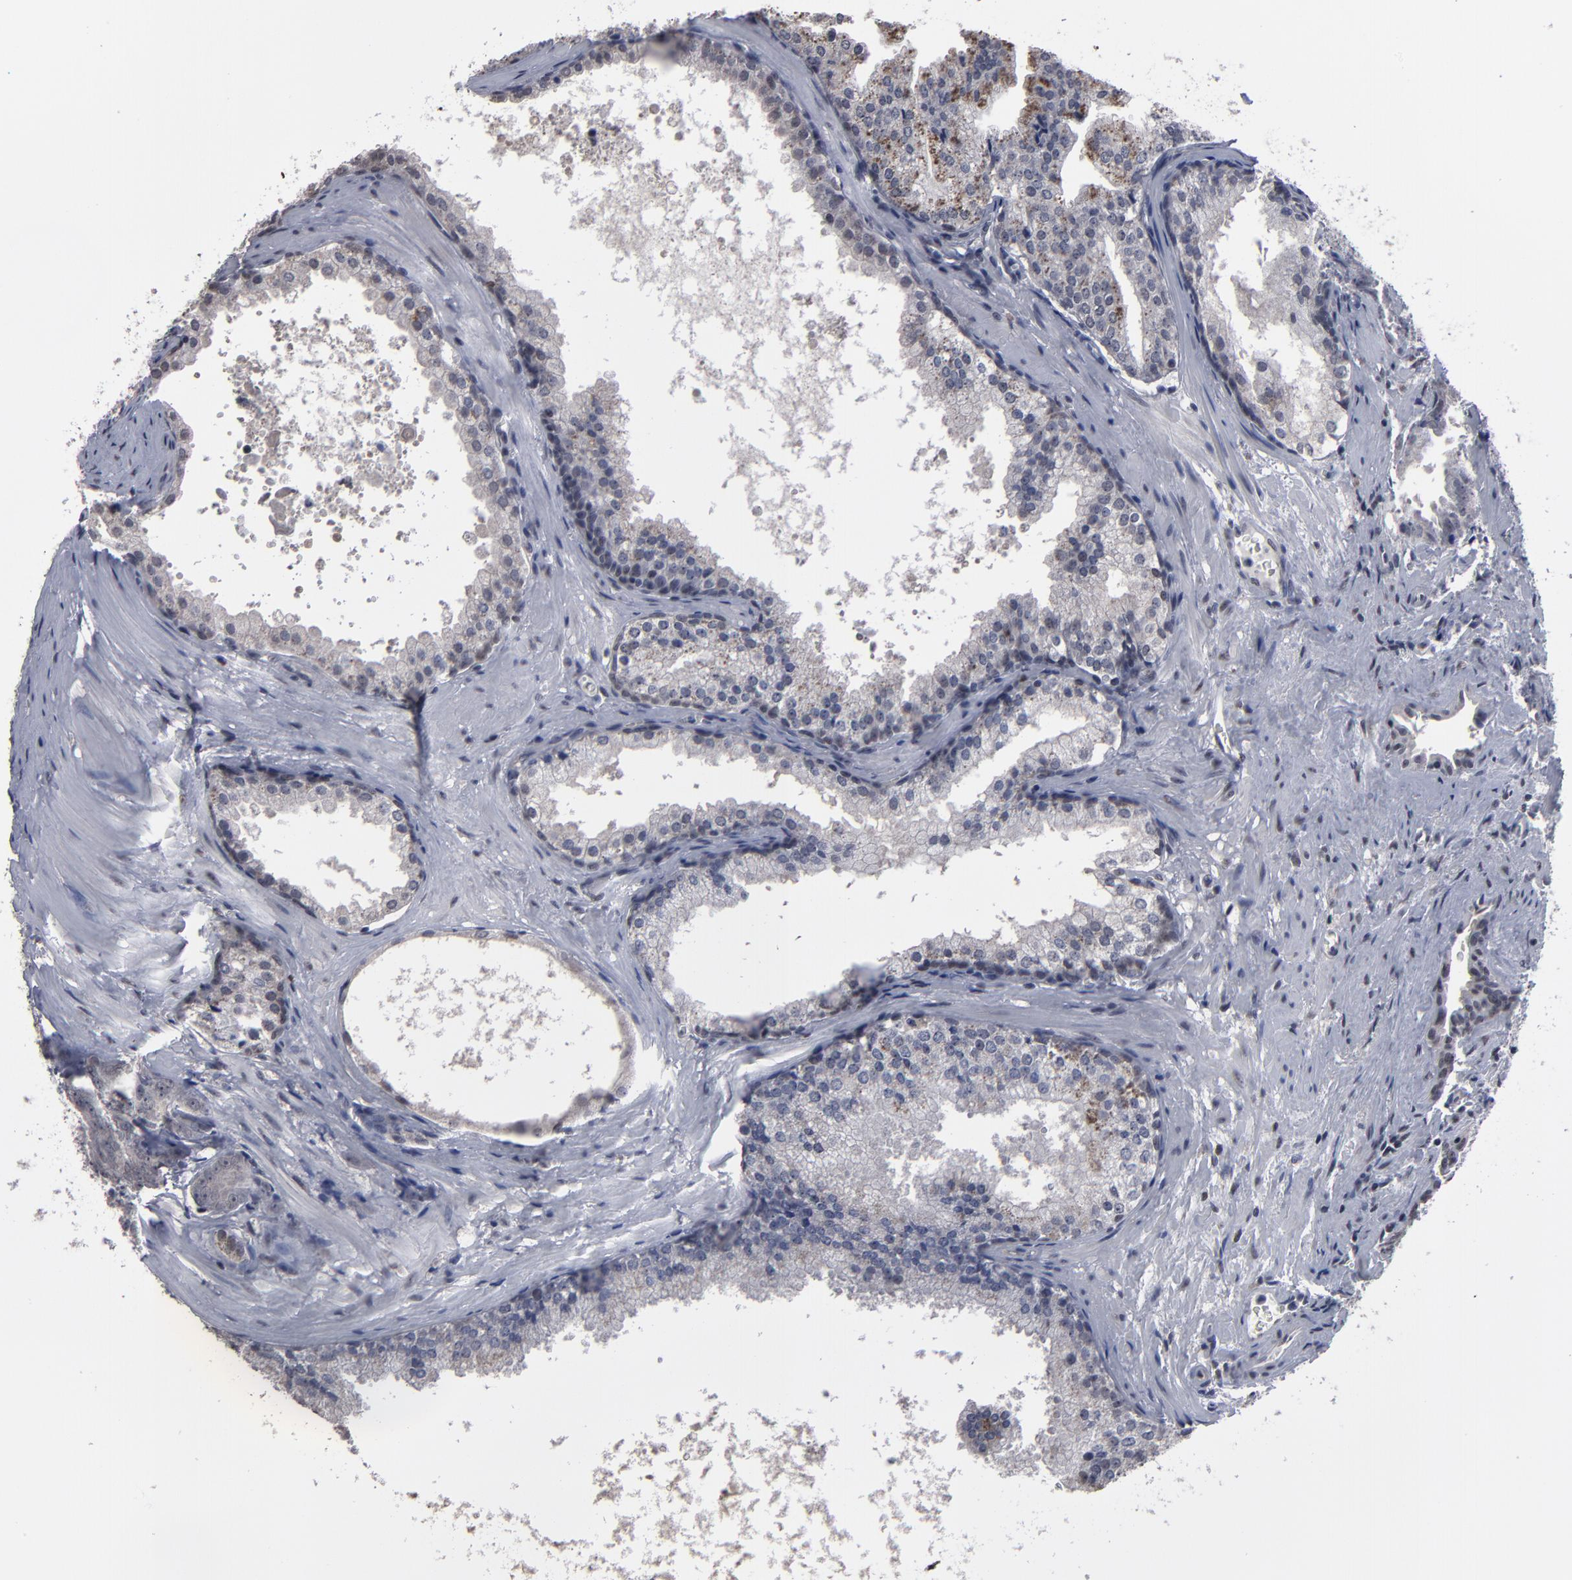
{"staining": {"intensity": "negative", "quantity": "none", "location": "none"}, "tissue": "prostate cancer", "cell_type": "Tumor cells", "image_type": "cancer", "snomed": [{"axis": "morphology", "description": "Adenocarcinoma, Medium grade"}, {"axis": "topography", "description": "Prostate"}], "caption": "This is a micrograph of immunohistochemistry staining of adenocarcinoma (medium-grade) (prostate), which shows no expression in tumor cells. (DAB immunohistochemistry (IHC) with hematoxylin counter stain).", "gene": "SSRP1", "patient": {"sex": "male", "age": 64}}